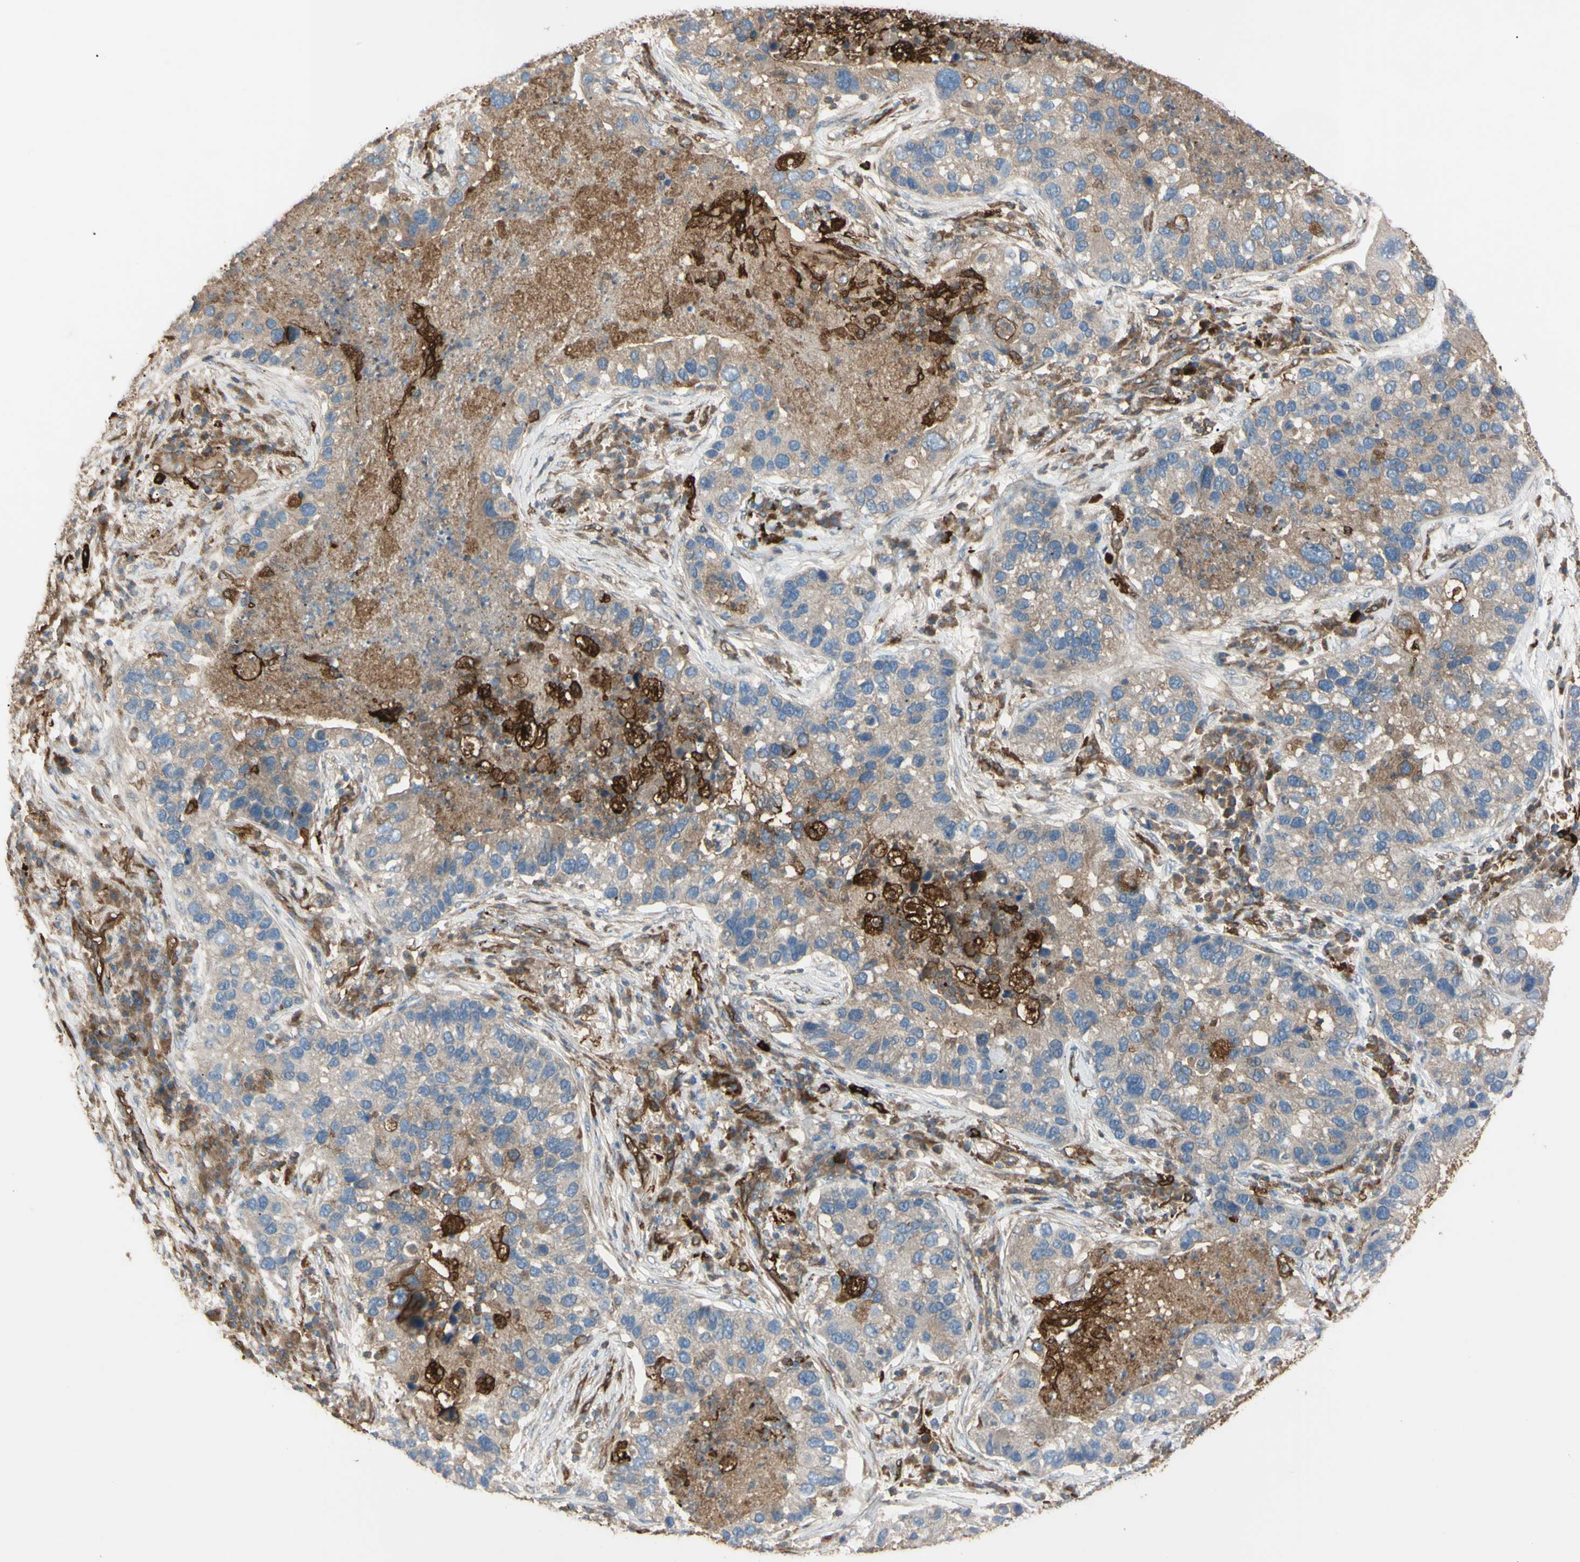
{"staining": {"intensity": "weak", "quantity": ">75%", "location": "cytoplasmic/membranous"}, "tissue": "lung cancer", "cell_type": "Tumor cells", "image_type": "cancer", "snomed": [{"axis": "morphology", "description": "Normal tissue, NOS"}, {"axis": "morphology", "description": "Adenocarcinoma, NOS"}, {"axis": "topography", "description": "Bronchus"}, {"axis": "topography", "description": "Lung"}], "caption": "This is an image of IHC staining of lung cancer, which shows weak positivity in the cytoplasmic/membranous of tumor cells.", "gene": "PTPN12", "patient": {"sex": "male", "age": 54}}